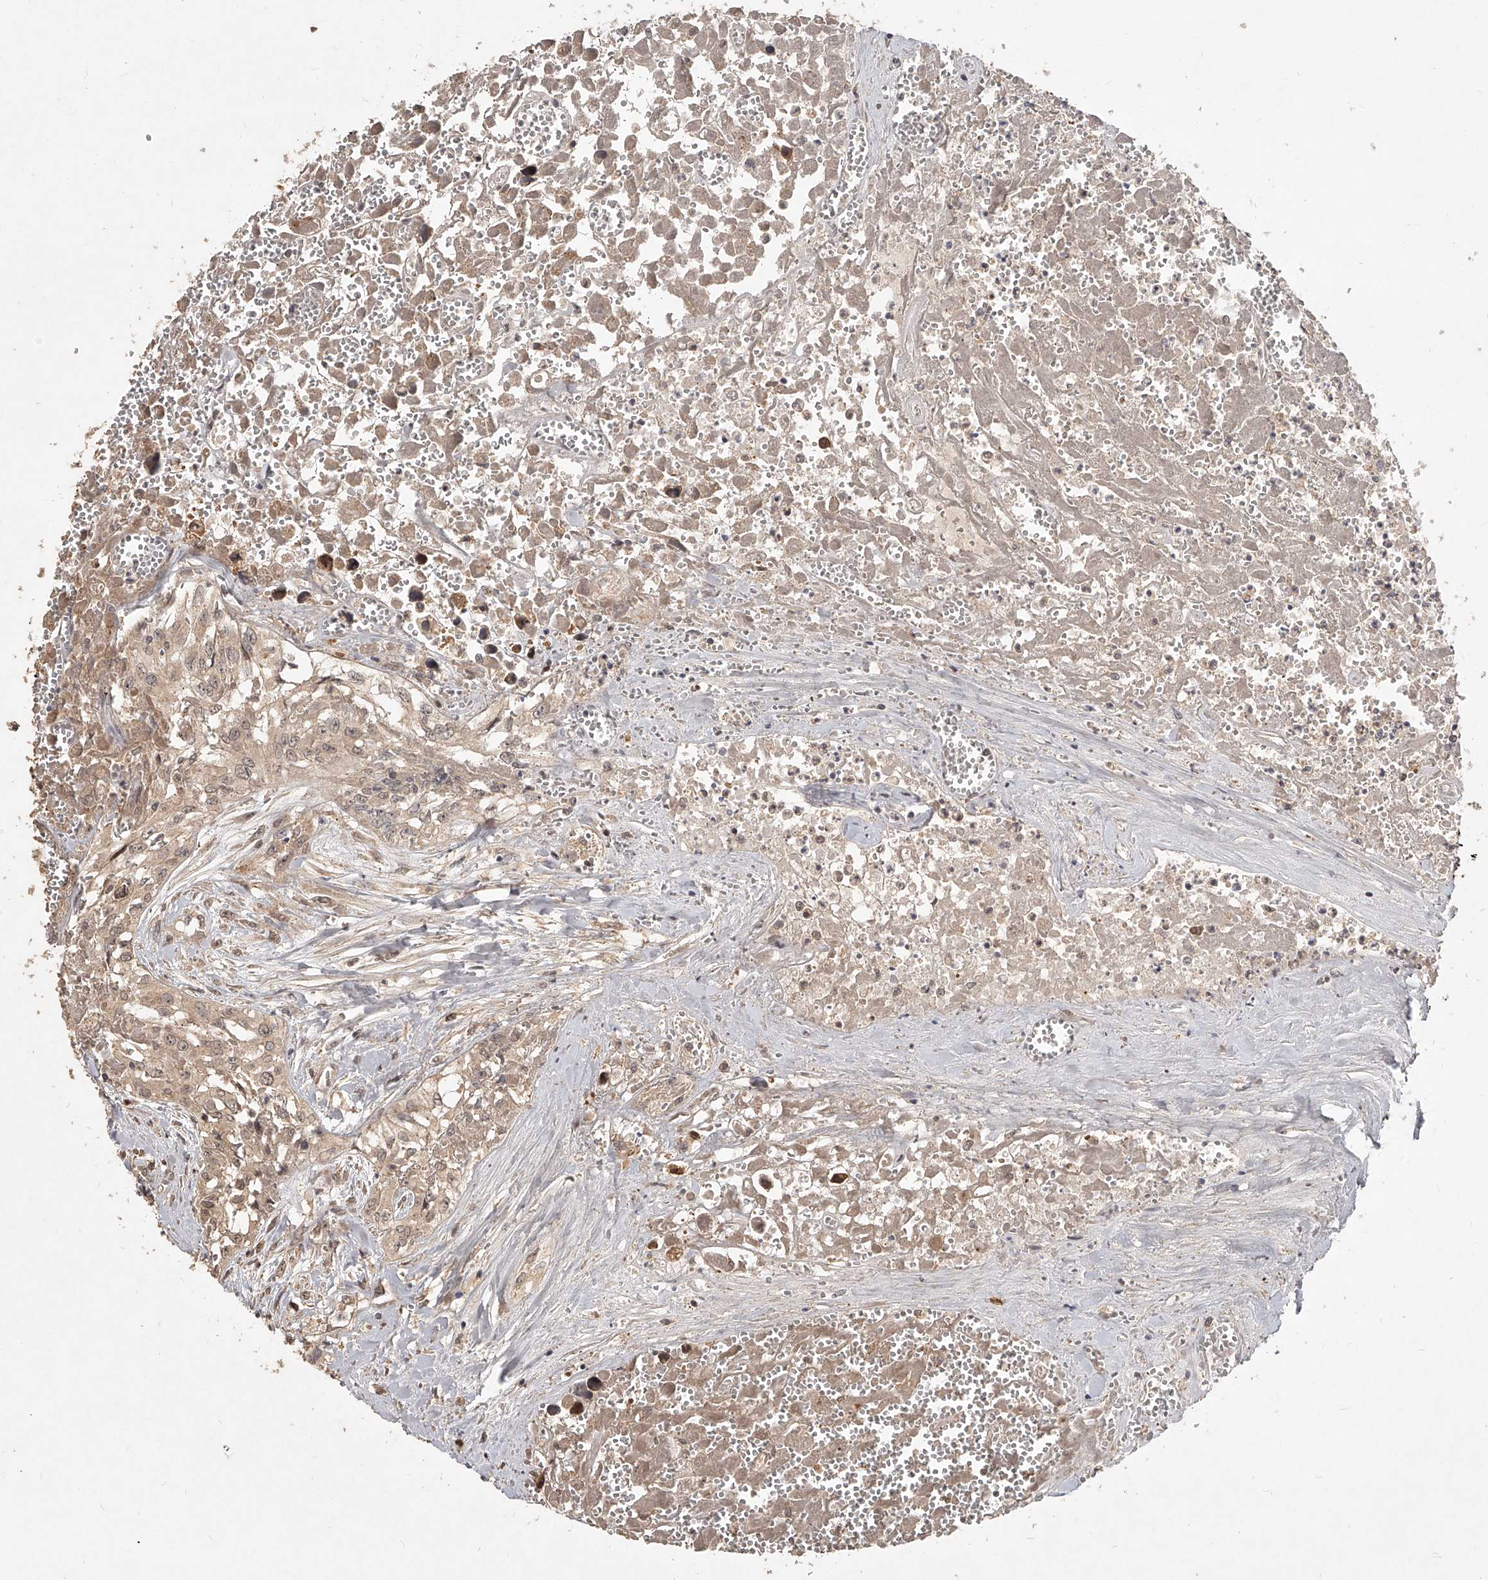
{"staining": {"intensity": "moderate", "quantity": ">75%", "location": "cytoplasmic/membranous"}, "tissue": "testis cancer", "cell_type": "Tumor cells", "image_type": "cancer", "snomed": [{"axis": "morphology", "description": "Carcinoma, Embryonal, NOS"}, {"axis": "topography", "description": "Testis"}], "caption": "The photomicrograph reveals immunohistochemical staining of testis embryonal carcinoma. There is moderate cytoplasmic/membranous expression is seen in approximately >75% of tumor cells. Immunohistochemistry (ihc) stains the protein of interest in brown and the nuclei are stained blue.", "gene": "SLC37A1", "patient": {"sex": "male", "age": 31}}